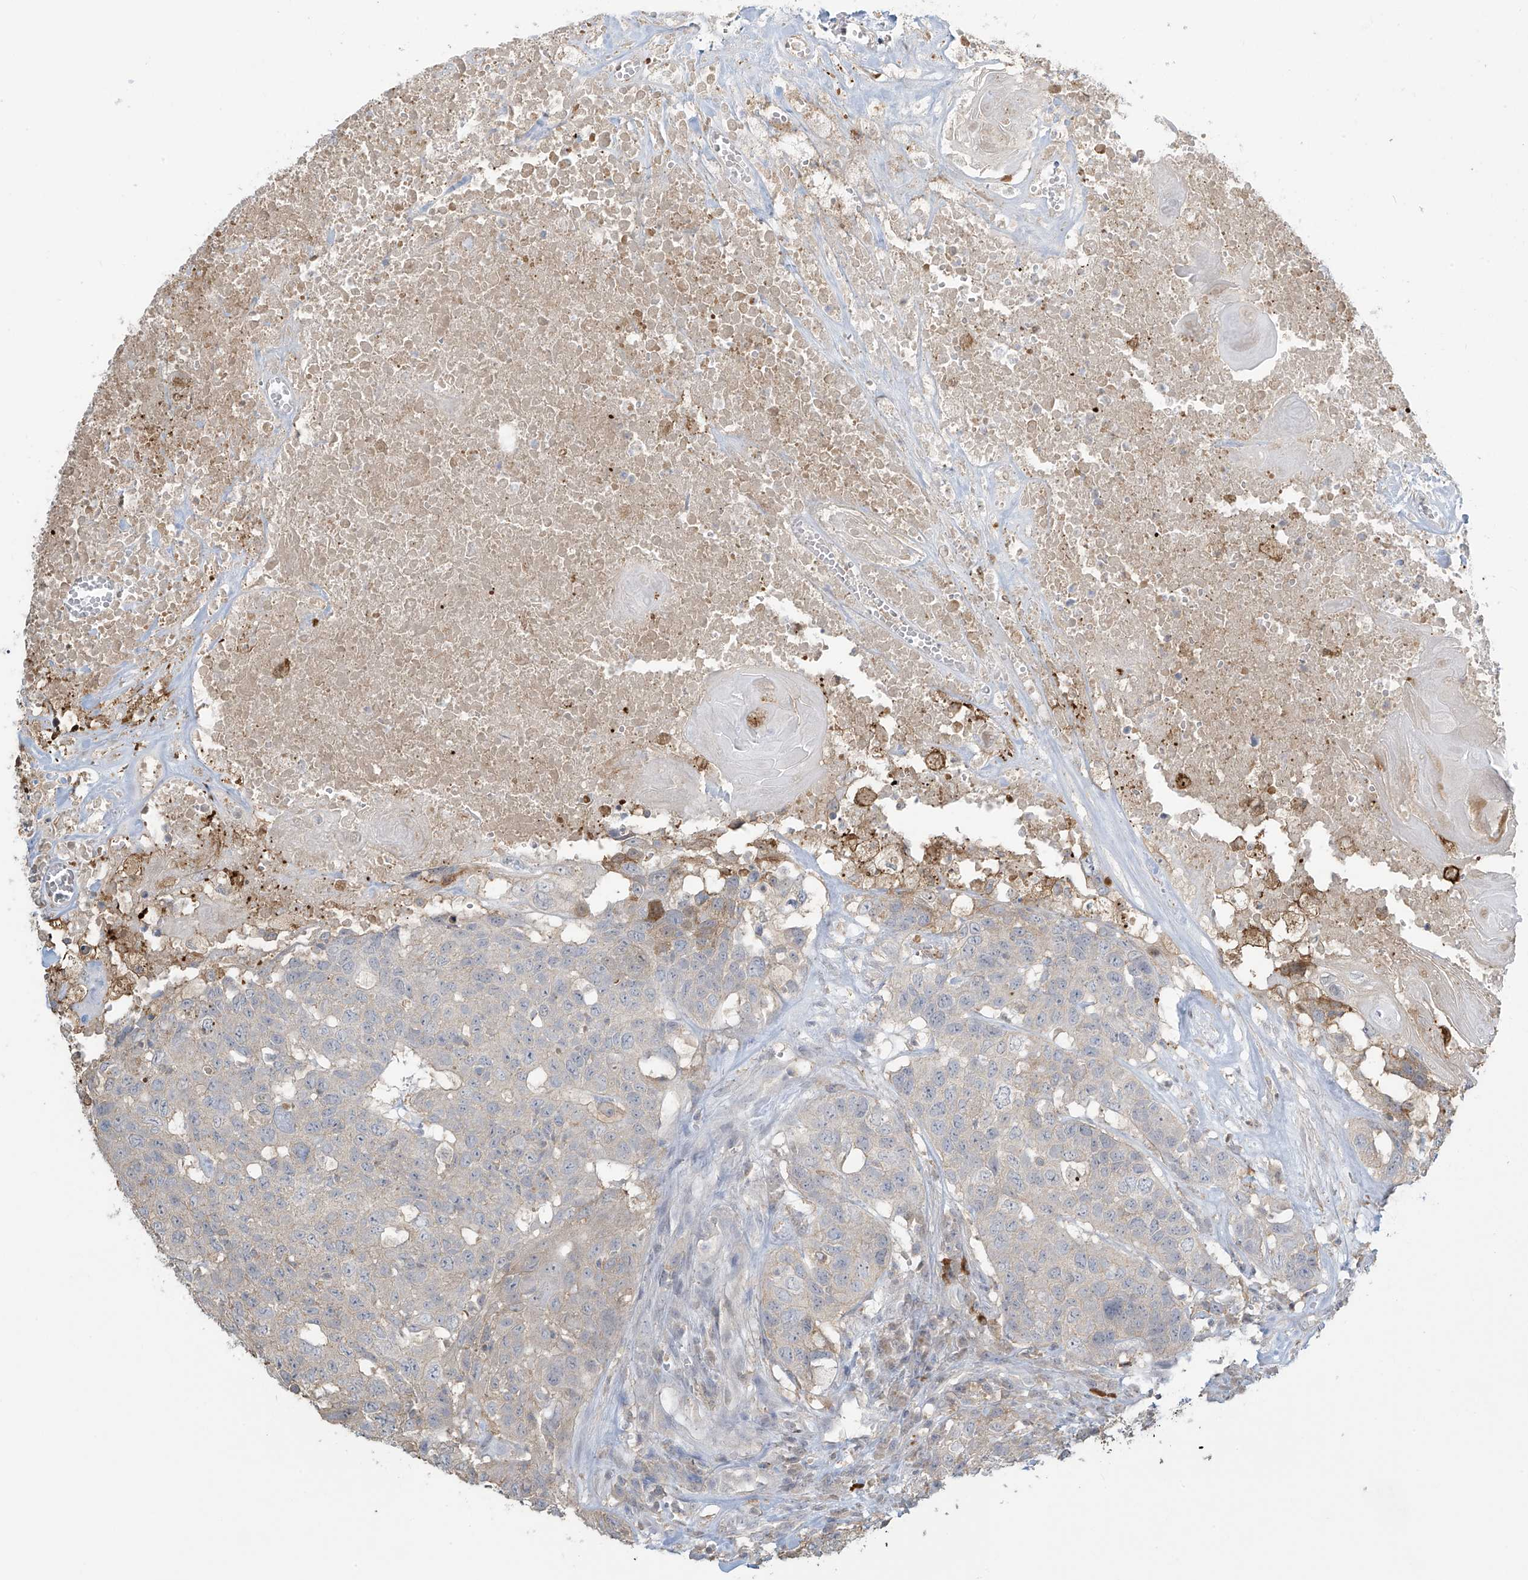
{"staining": {"intensity": "negative", "quantity": "none", "location": "none"}, "tissue": "head and neck cancer", "cell_type": "Tumor cells", "image_type": "cancer", "snomed": [{"axis": "morphology", "description": "Squamous cell carcinoma, NOS"}, {"axis": "topography", "description": "Head-Neck"}], "caption": "Image shows no significant protein positivity in tumor cells of head and neck squamous cell carcinoma.", "gene": "TAGAP", "patient": {"sex": "male", "age": 66}}